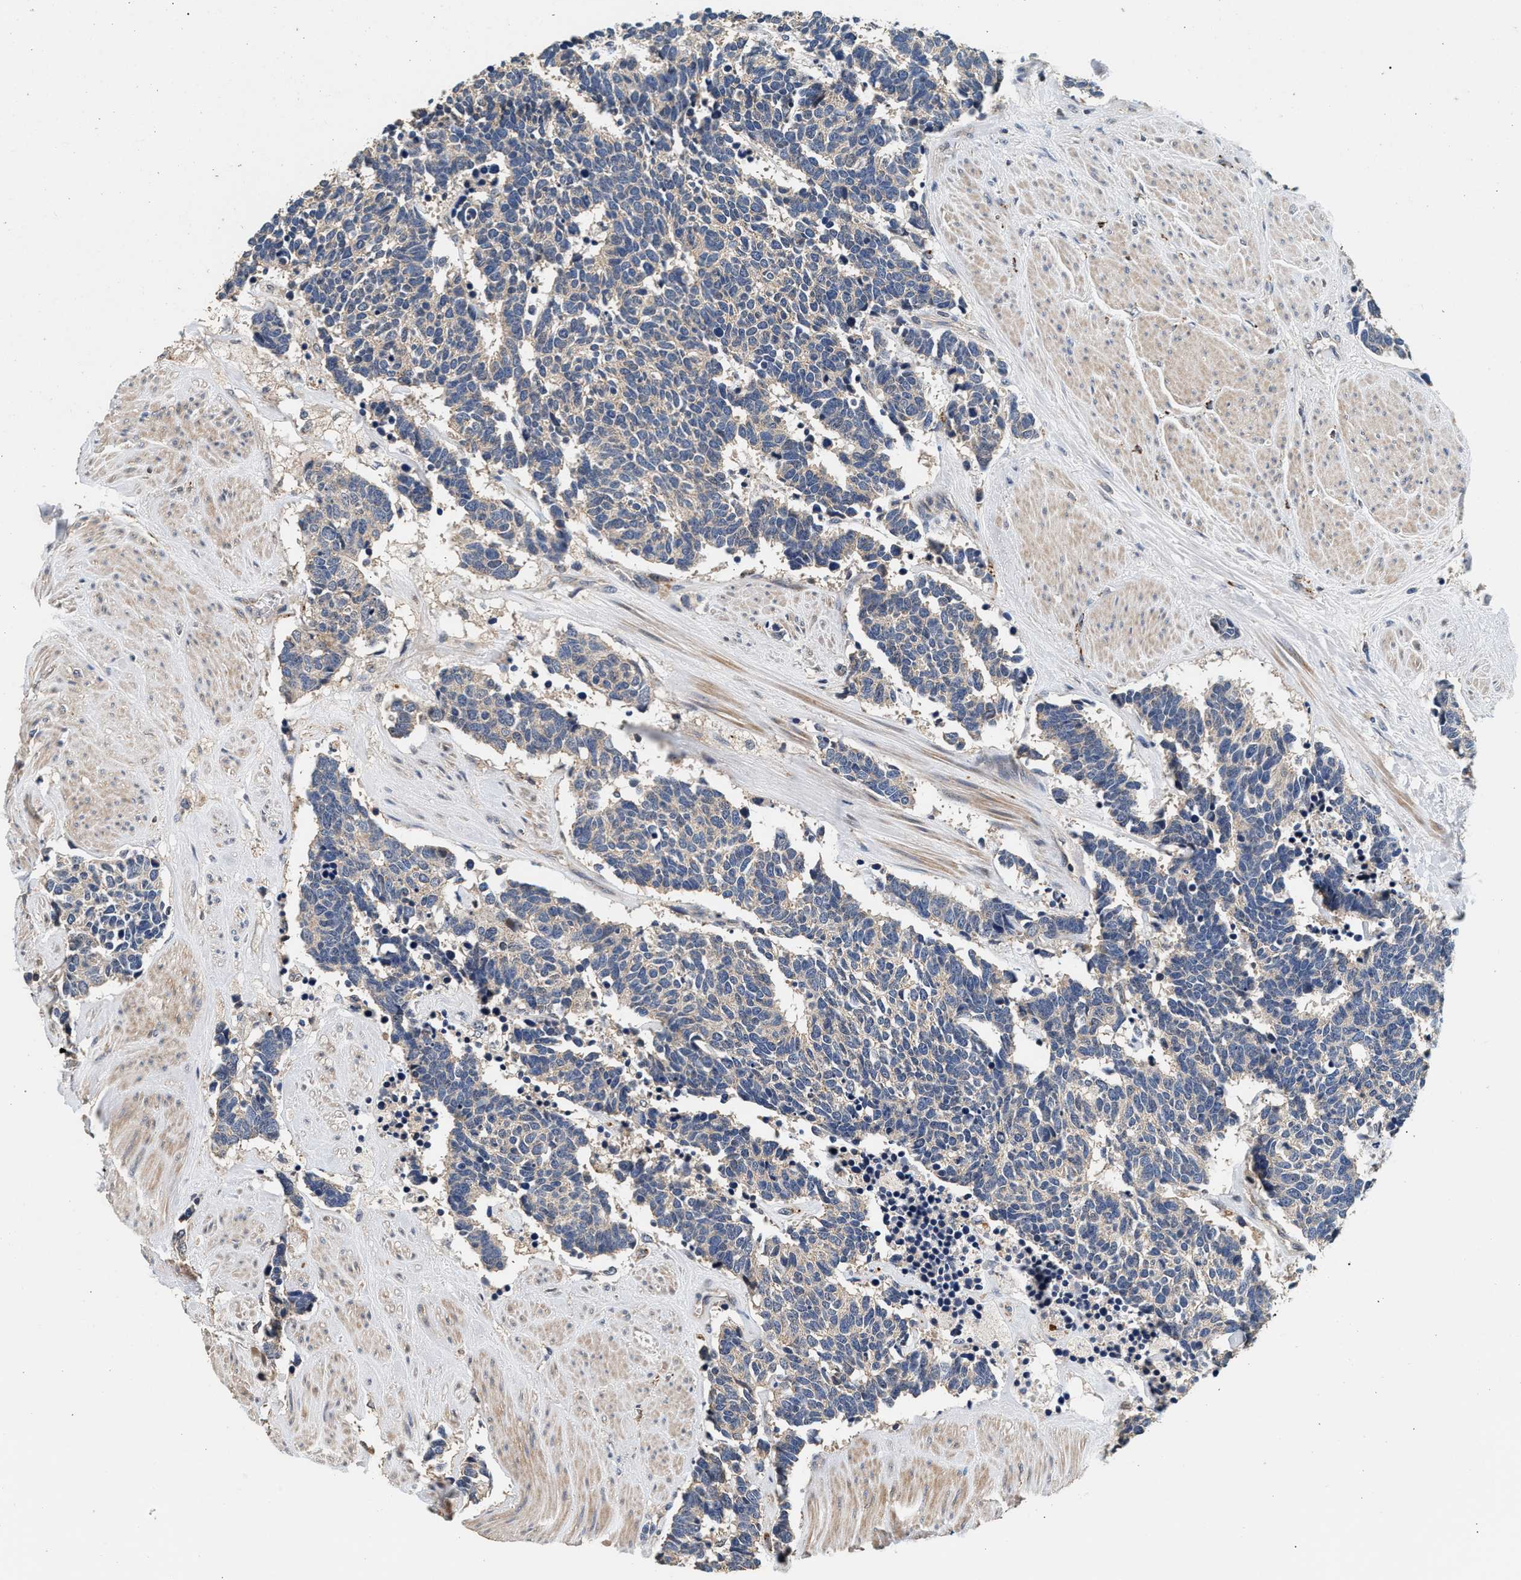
{"staining": {"intensity": "negative", "quantity": "none", "location": "none"}, "tissue": "carcinoid", "cell_type": "Tumor cells", "image_type": "cancer", "snomed": [{"axis": "morphology", "description": "Carcinoma, NOS"}, {"axis": "morphology", "description": "Carcinoid, malignant, NOS"}, {"axis": "topography", "description": "Urinary bladder"}], "caption": "IHC of human carcinoid (malignant) shows no staining in tumor cells. (Brightfield microscopy of DAB immunohistochemistry at high magnification).", "gene": "PTGR3", "patient": {"sex": "male", "age": 57}}